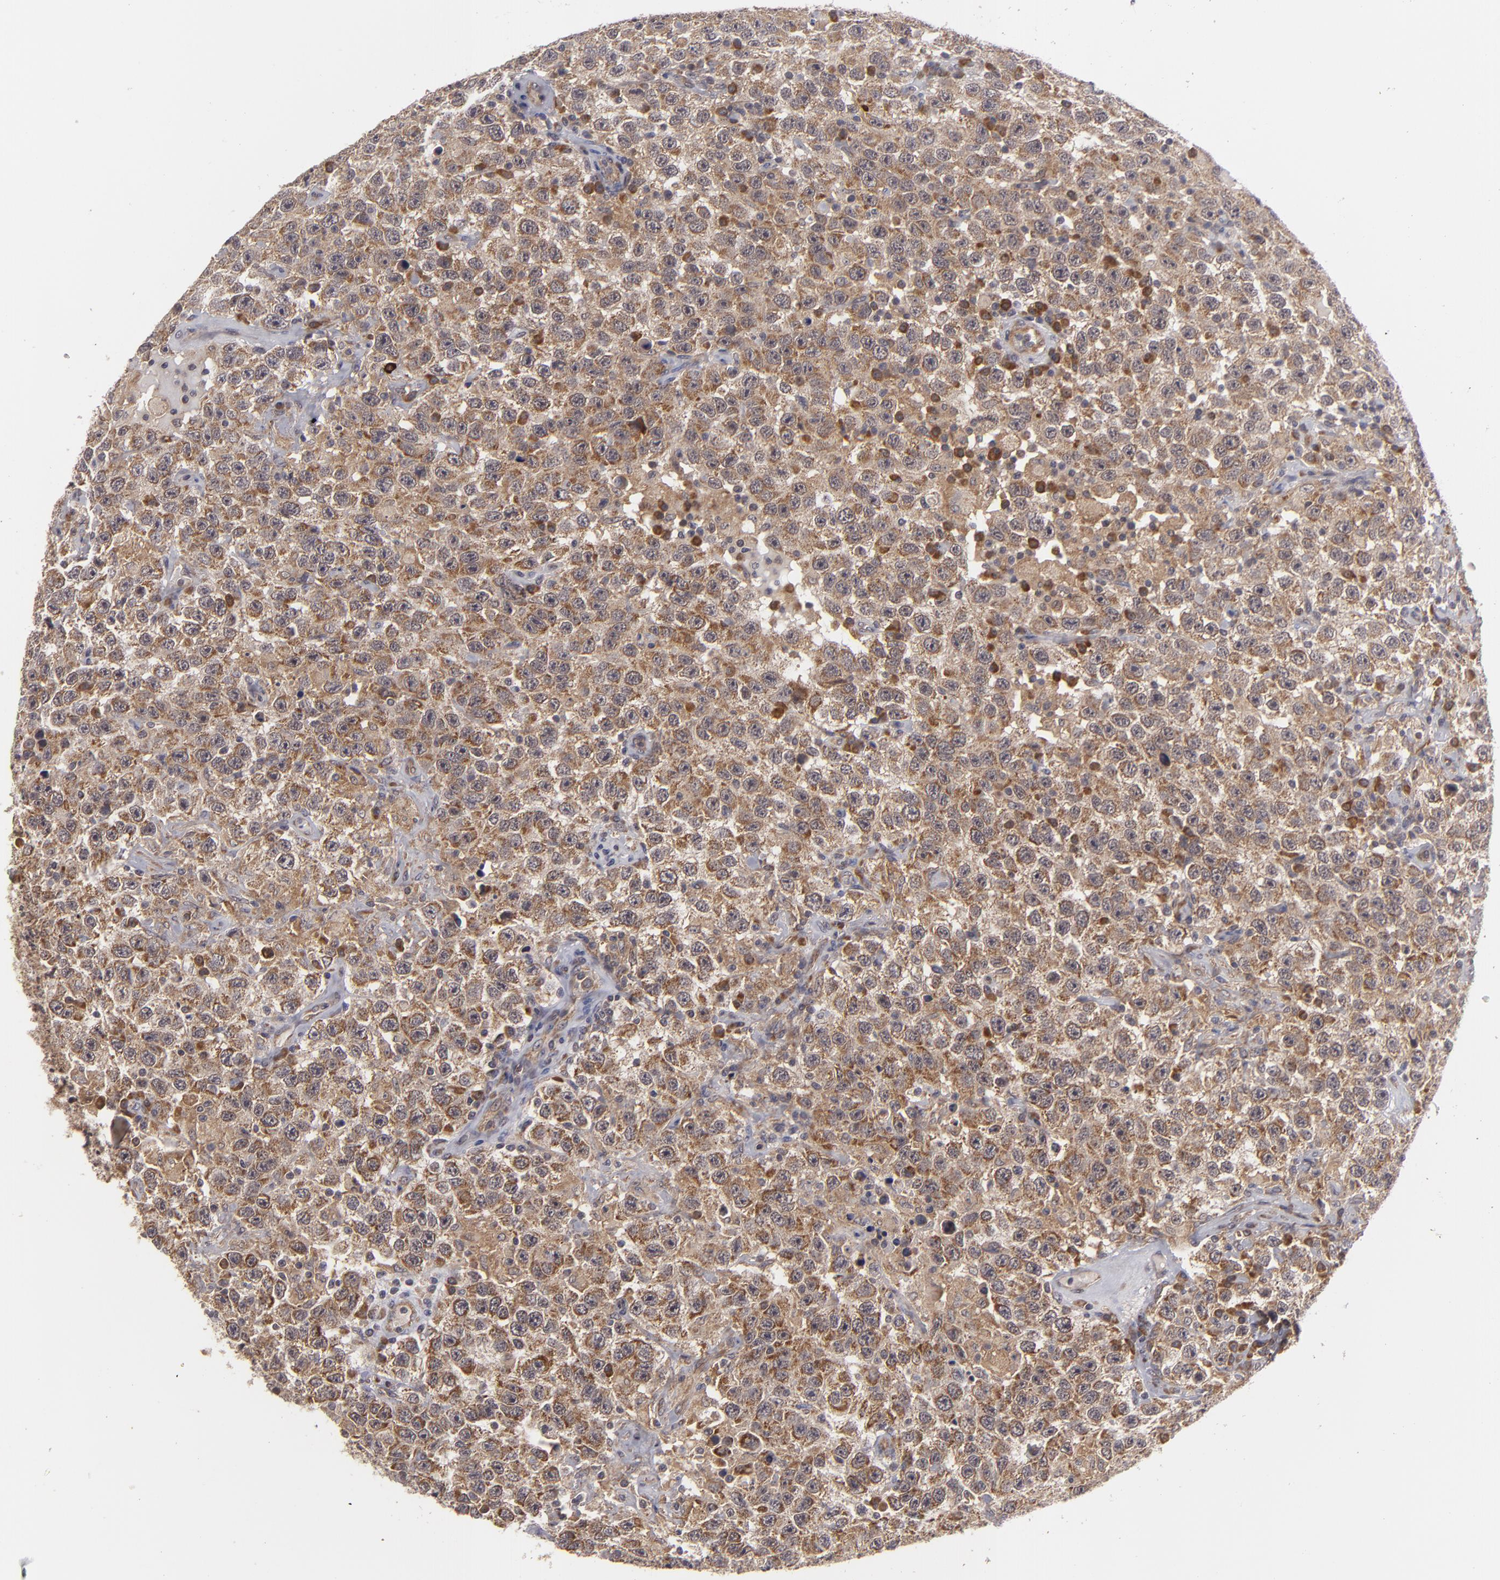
{"staining": {"intensity": "moderate", "quantity": ">75%", "location": "cytoplasmic/membranous"}, "tissue": "testis cancer", "cell_type": "Tumor cells", "image_type": "cancer", "snomed": [{"axis": "morphology", "description": "Seminoma, NOS"}, {"axis": "topography", "description": "Testis"}], "caption": "An IHC micrograph of neoplastic tissue is shown. Protein staining in brown shows moderate cytoplasmic/membranous positivity in testis cancer within tumor cells. Nuclei are stained in blue.", "gene": "BMP6", "patient": {"sex": "male", "age": 41}}